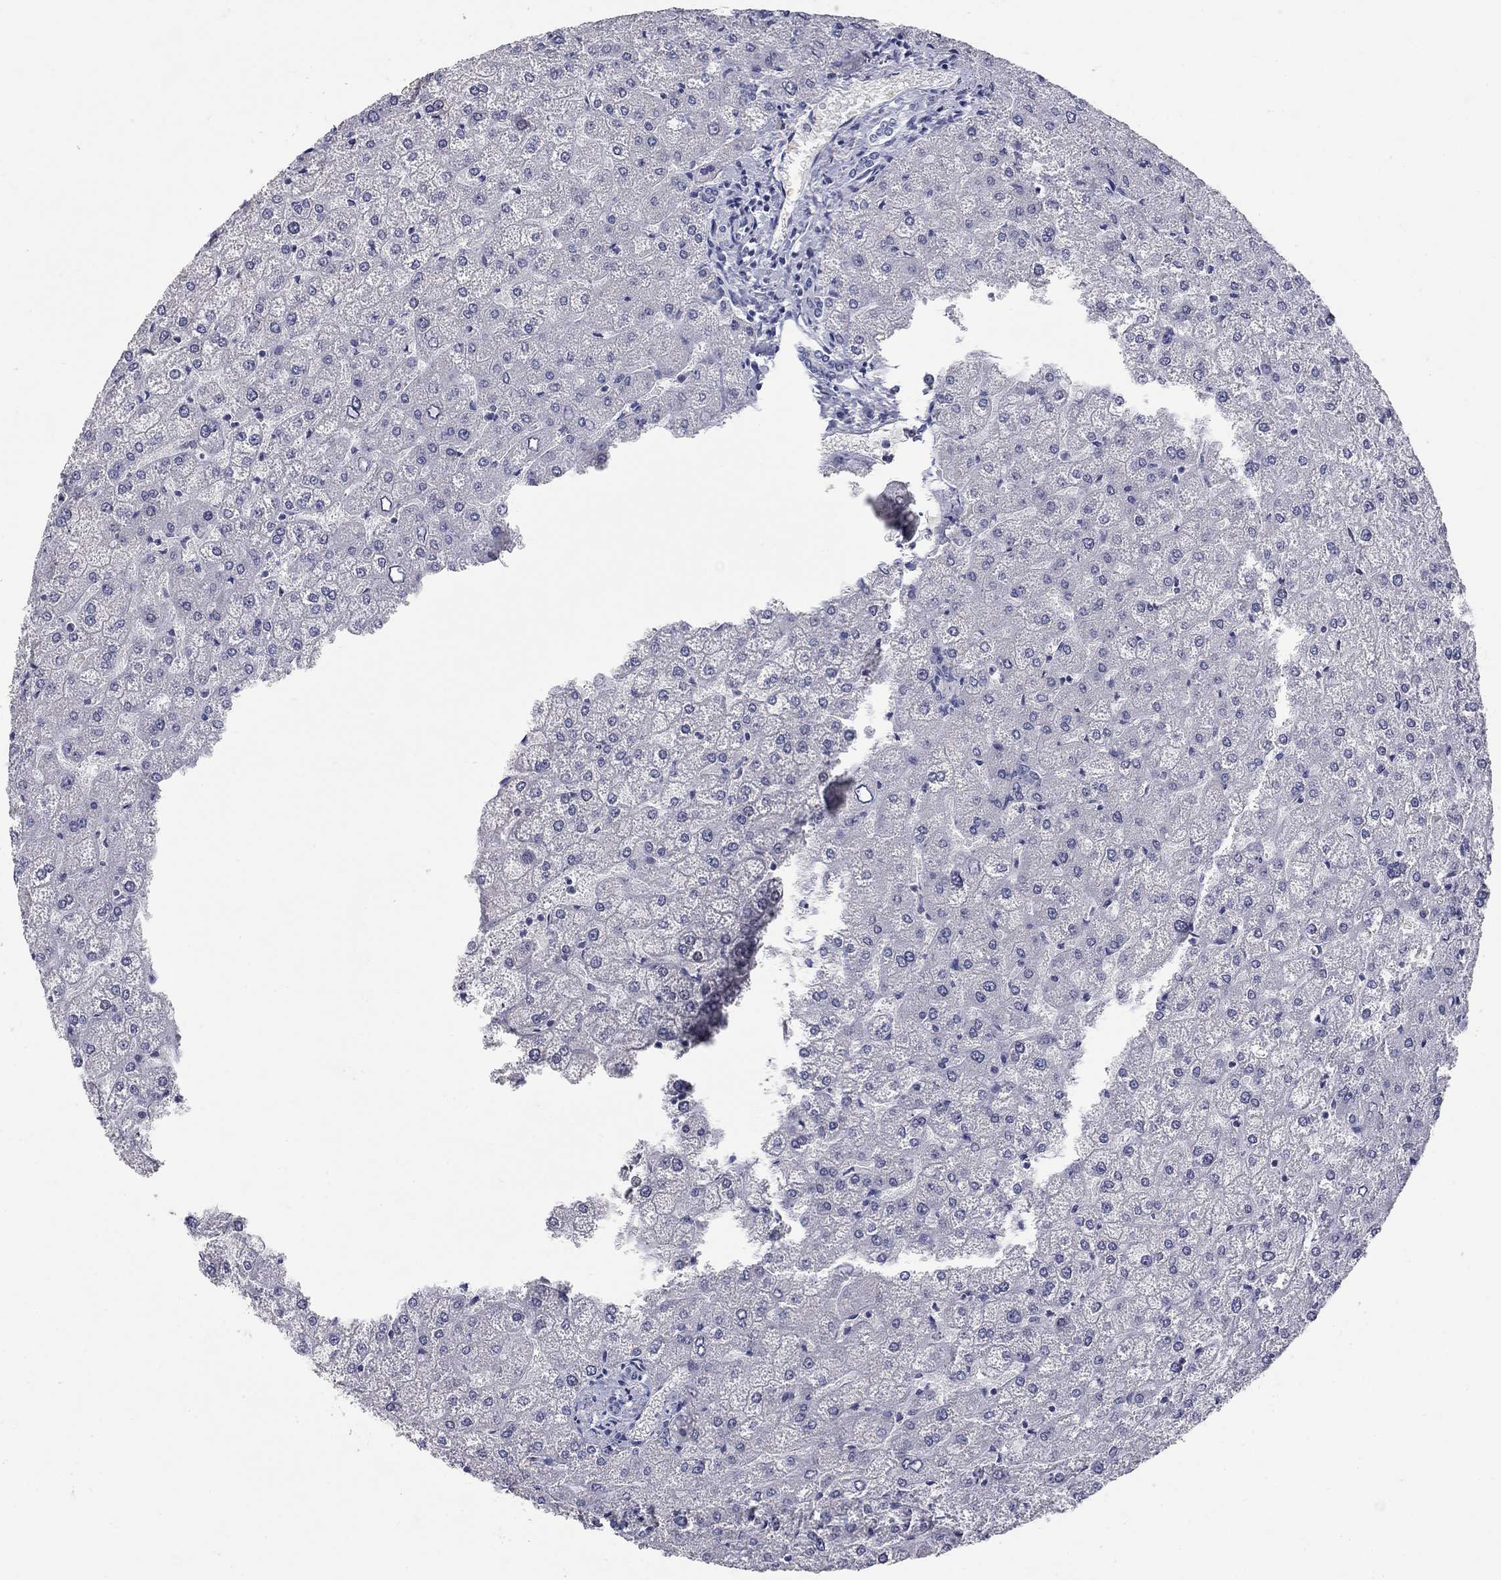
{"staining": {"intensity": "negative", "quantity": "none", "location": "none"}, "tissue": "liver", "cell_type": "Cholangiocytes", "image_type": "normal", "snomed": [{"axis": "morphology", "description": "Normal tissue, NOS"}, {"axis": "topography", "description": "Liver"}], "caption": "This is an IHC histopathology image of normal human liver. There is no expression in cholangiocytes.", "gene": "ELAVL4", "patient": {"sex": "female", "age": 32}}